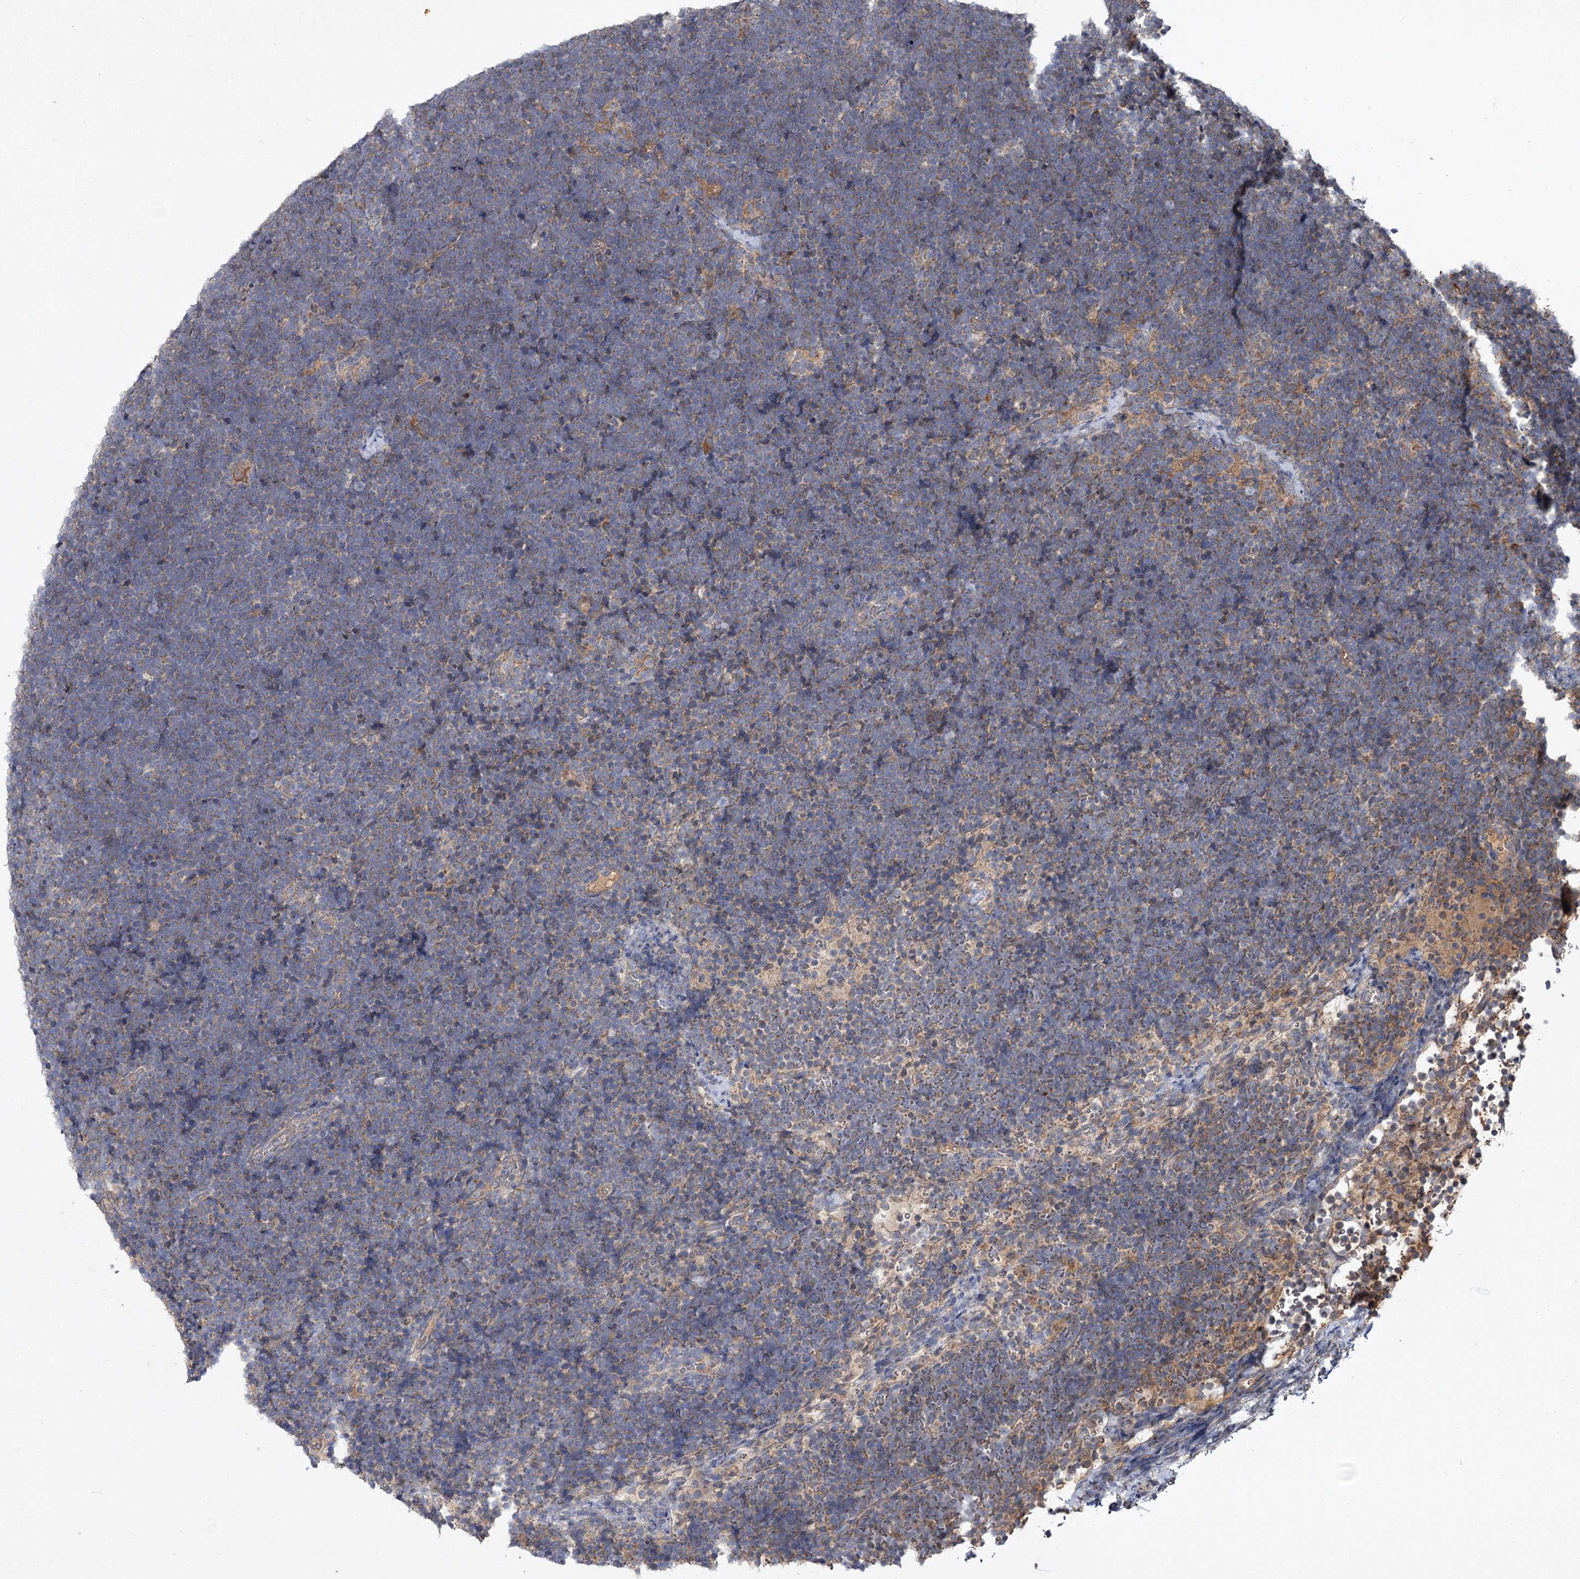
{"staining": {"intensity": "weak", "quantity": "25%-75%", "location": "cytoplasmic/membranous"}, "tissue": "lymphoma", "cell_type": "Tumor cells", "image_type": "cancer", "snomed": [{"axis": "morphology", "description": "Malignant lymphoma, non-Hodgkin's type, High grade"}, {"axis": "topography", "description": "Lymph node"}], "caption": "Malignant lymphoma, non-Hodgkin's type (high-grade) stained for a protein (brown) shows weak cytoplasmic/membranous positive expression in about 25%-75% of tumor cells.", "gene": "MFN1", "patient": {"sex": "male", "age": 13}}